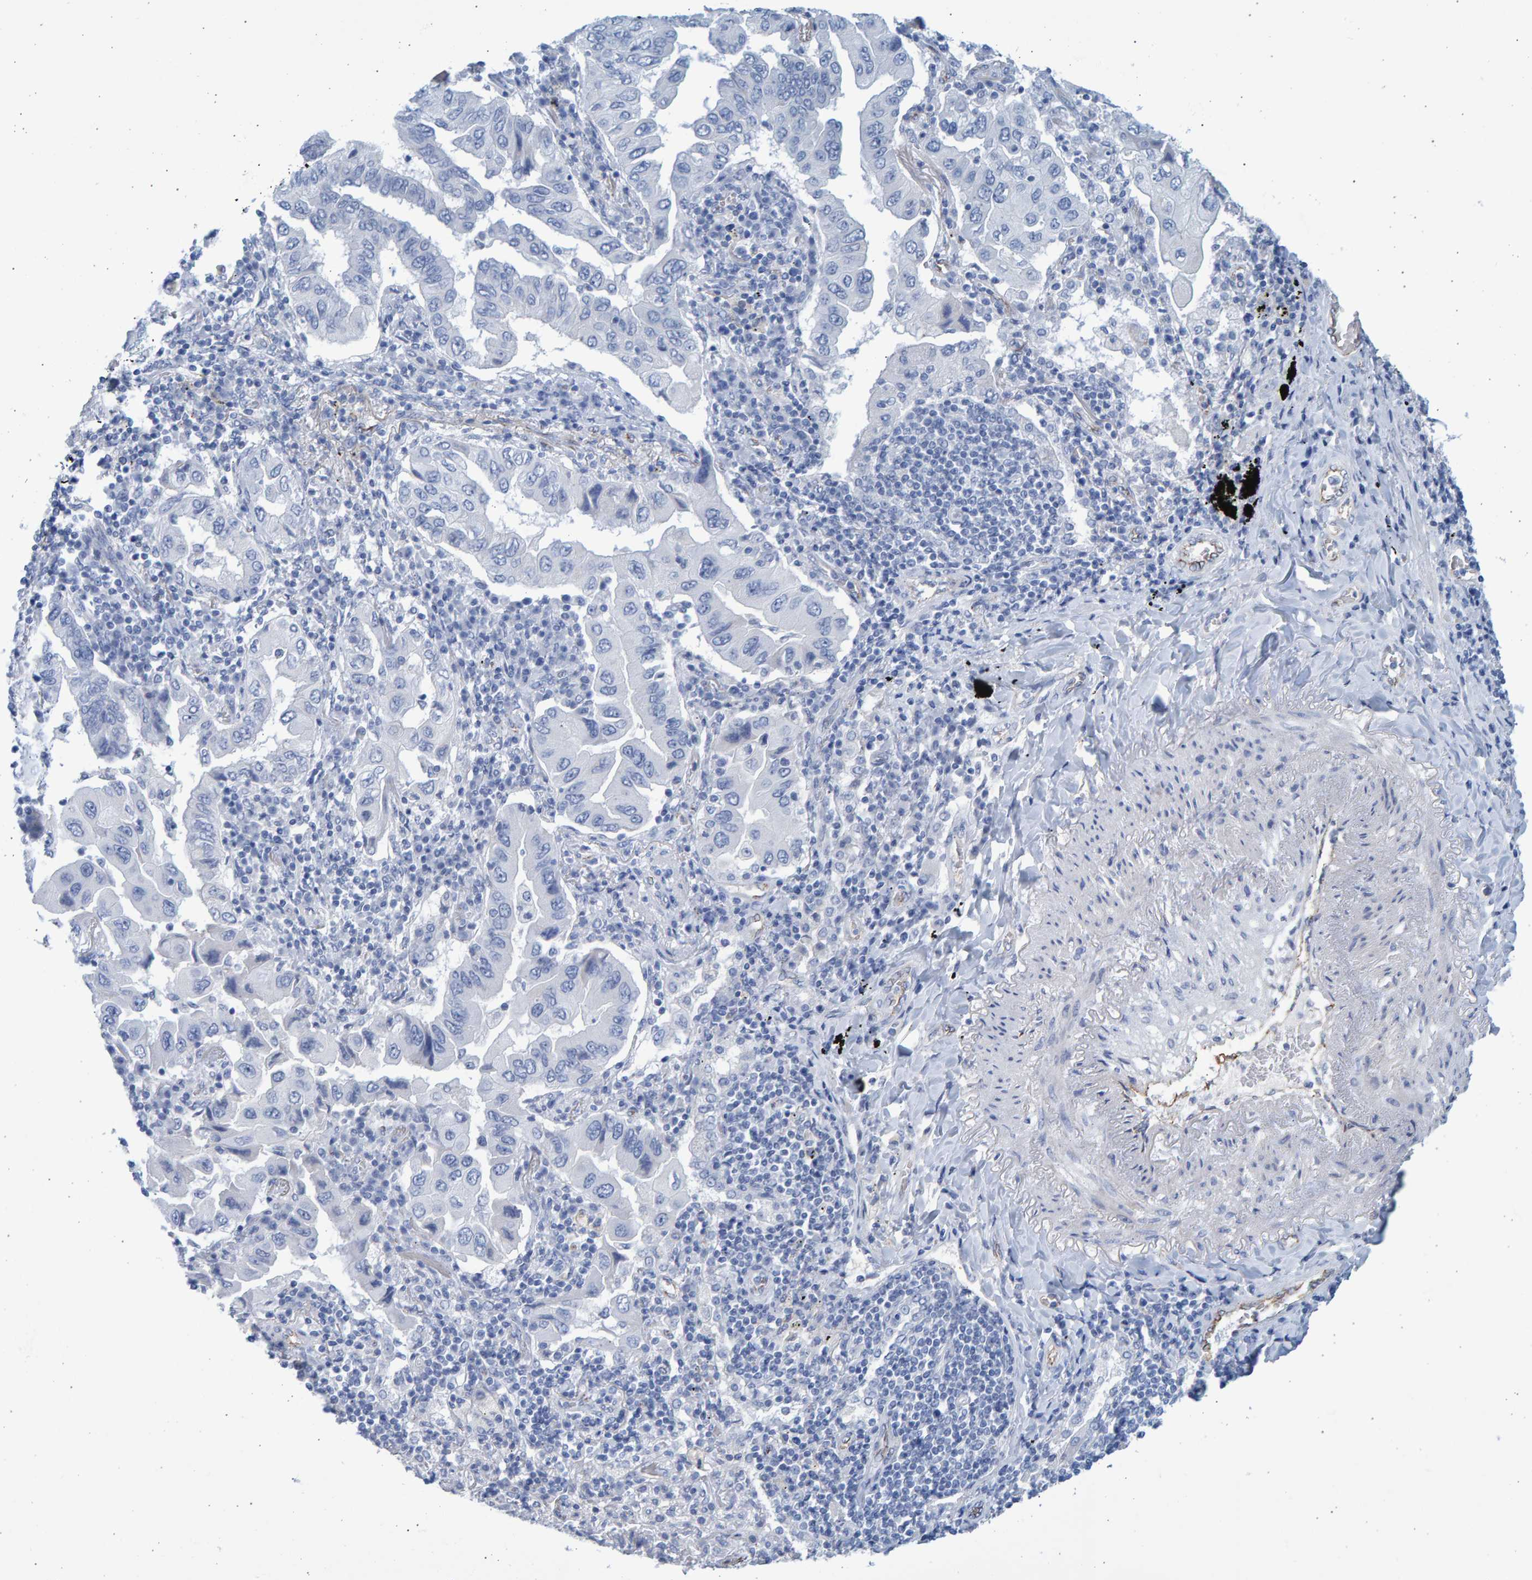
{"staining": {"intensity": "negative", "quantity": "none", "location": "none"}, "tissue": "lung cancer", "cell_type": "Tumor cells", "image_type": "cancer", "snomed": [{"axis": "morphology", "description": "Adenocarcinoma, NOS"}, {"axis": "topography", "description": "Lung"}], "caption": "Lung cancer was stained to show a protein in brown. There is no significant expression in tumor cells.", "gene": "SLC34A3", "patient": {"sex": "female", "age": 65}}